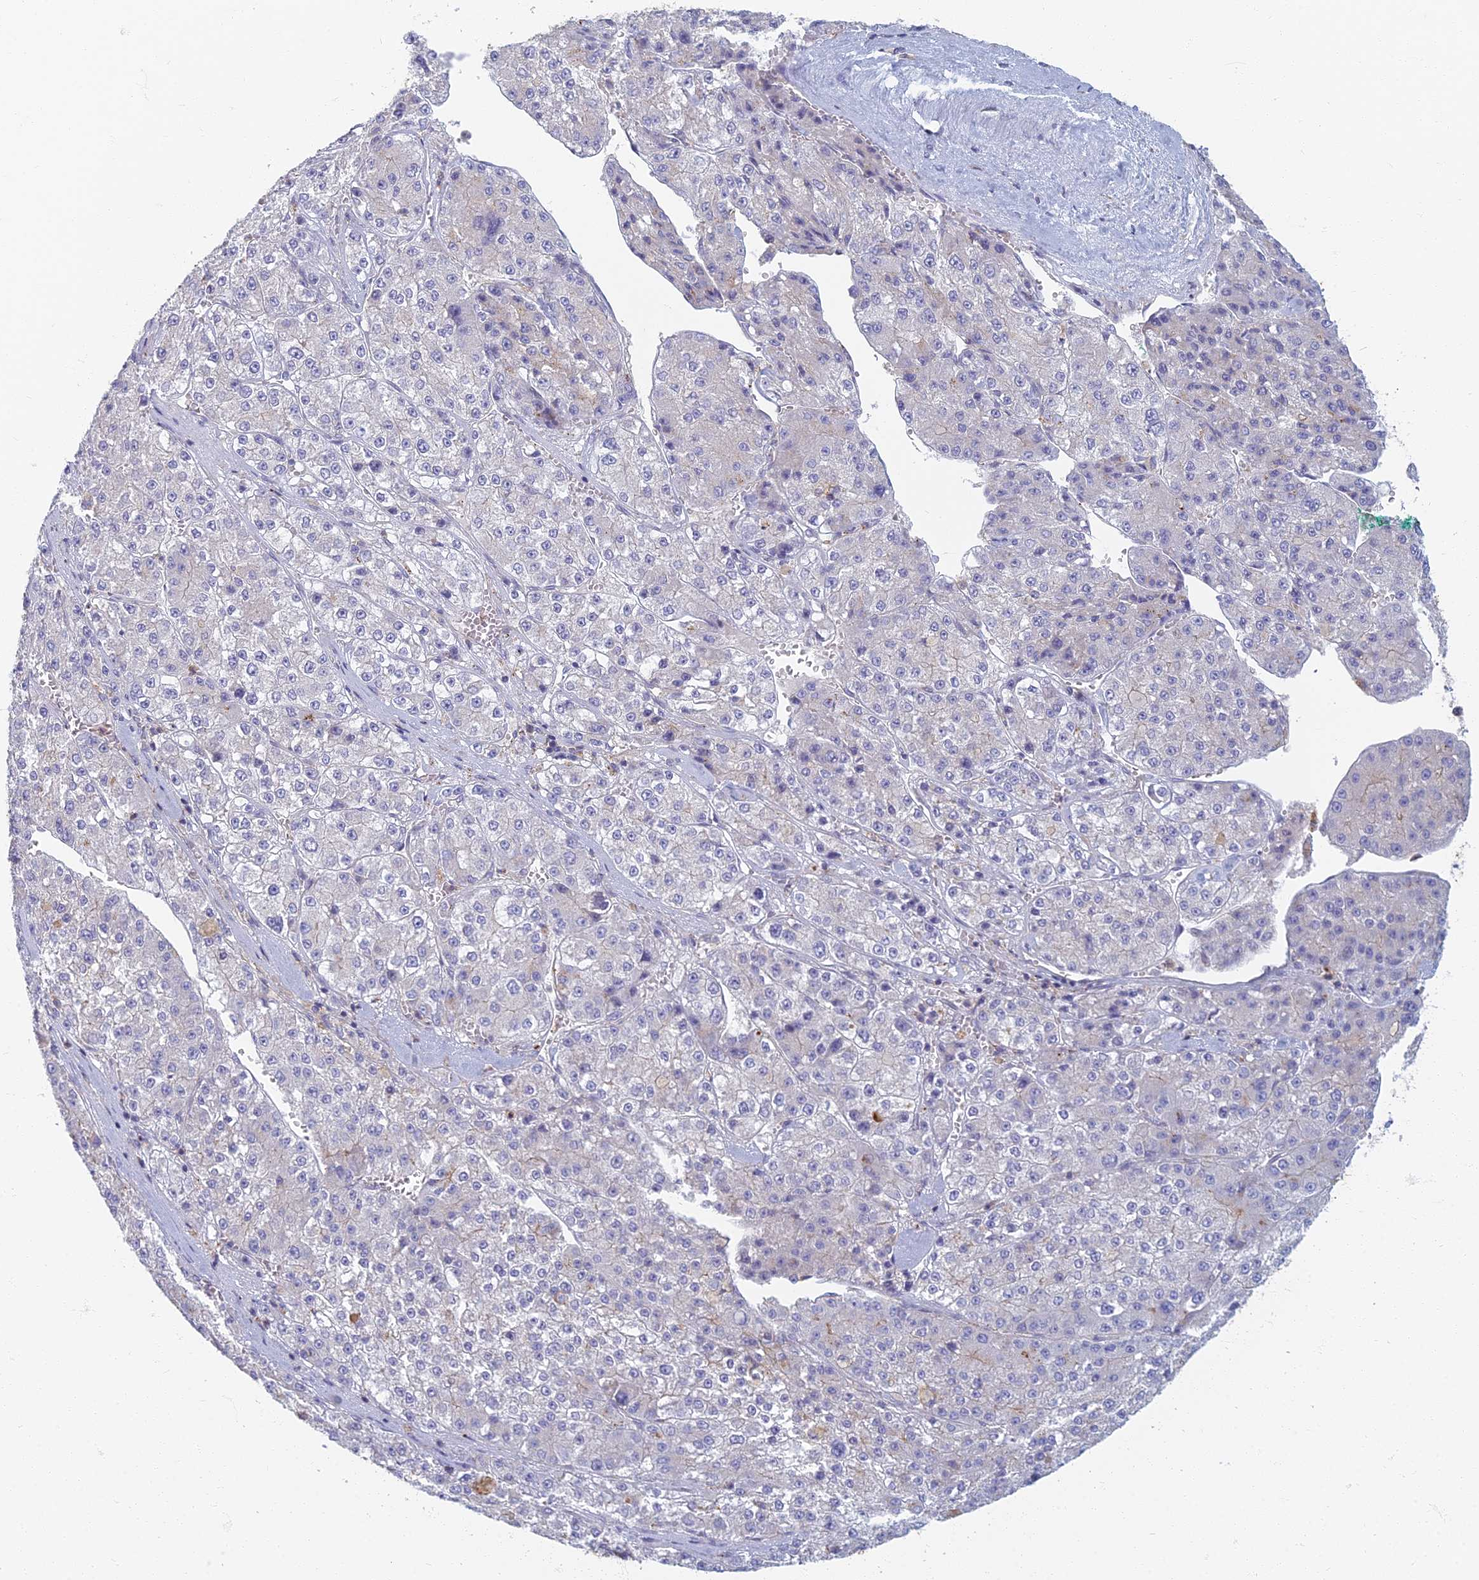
{"staining": {"intensity": "negative", "quantity": "none", "location": "none"}, "tissue": "liver cancer", "cell_type": "Tumor cells", "image_type": "cancer", "snomed": [{"axis": "morphology", "description": "Carcinoma, Hepatocellular, NOS"}, {"axis": "topography", "description": "Liver"}], "caption": "Immunohistochemistry (IHC) micrograph of neoplastic tissue: liver cancer stained with DAB (3,3'-diaminobenzidine) reveals no significant protein staining in tumor cells. (DAB (3,3'-diaminobenzidine) immunohistochemistry visualized using brightfield microscopy, high magnification).", "gene": "CHMP4B", "patient": {"sex": "female", "age": 73}}